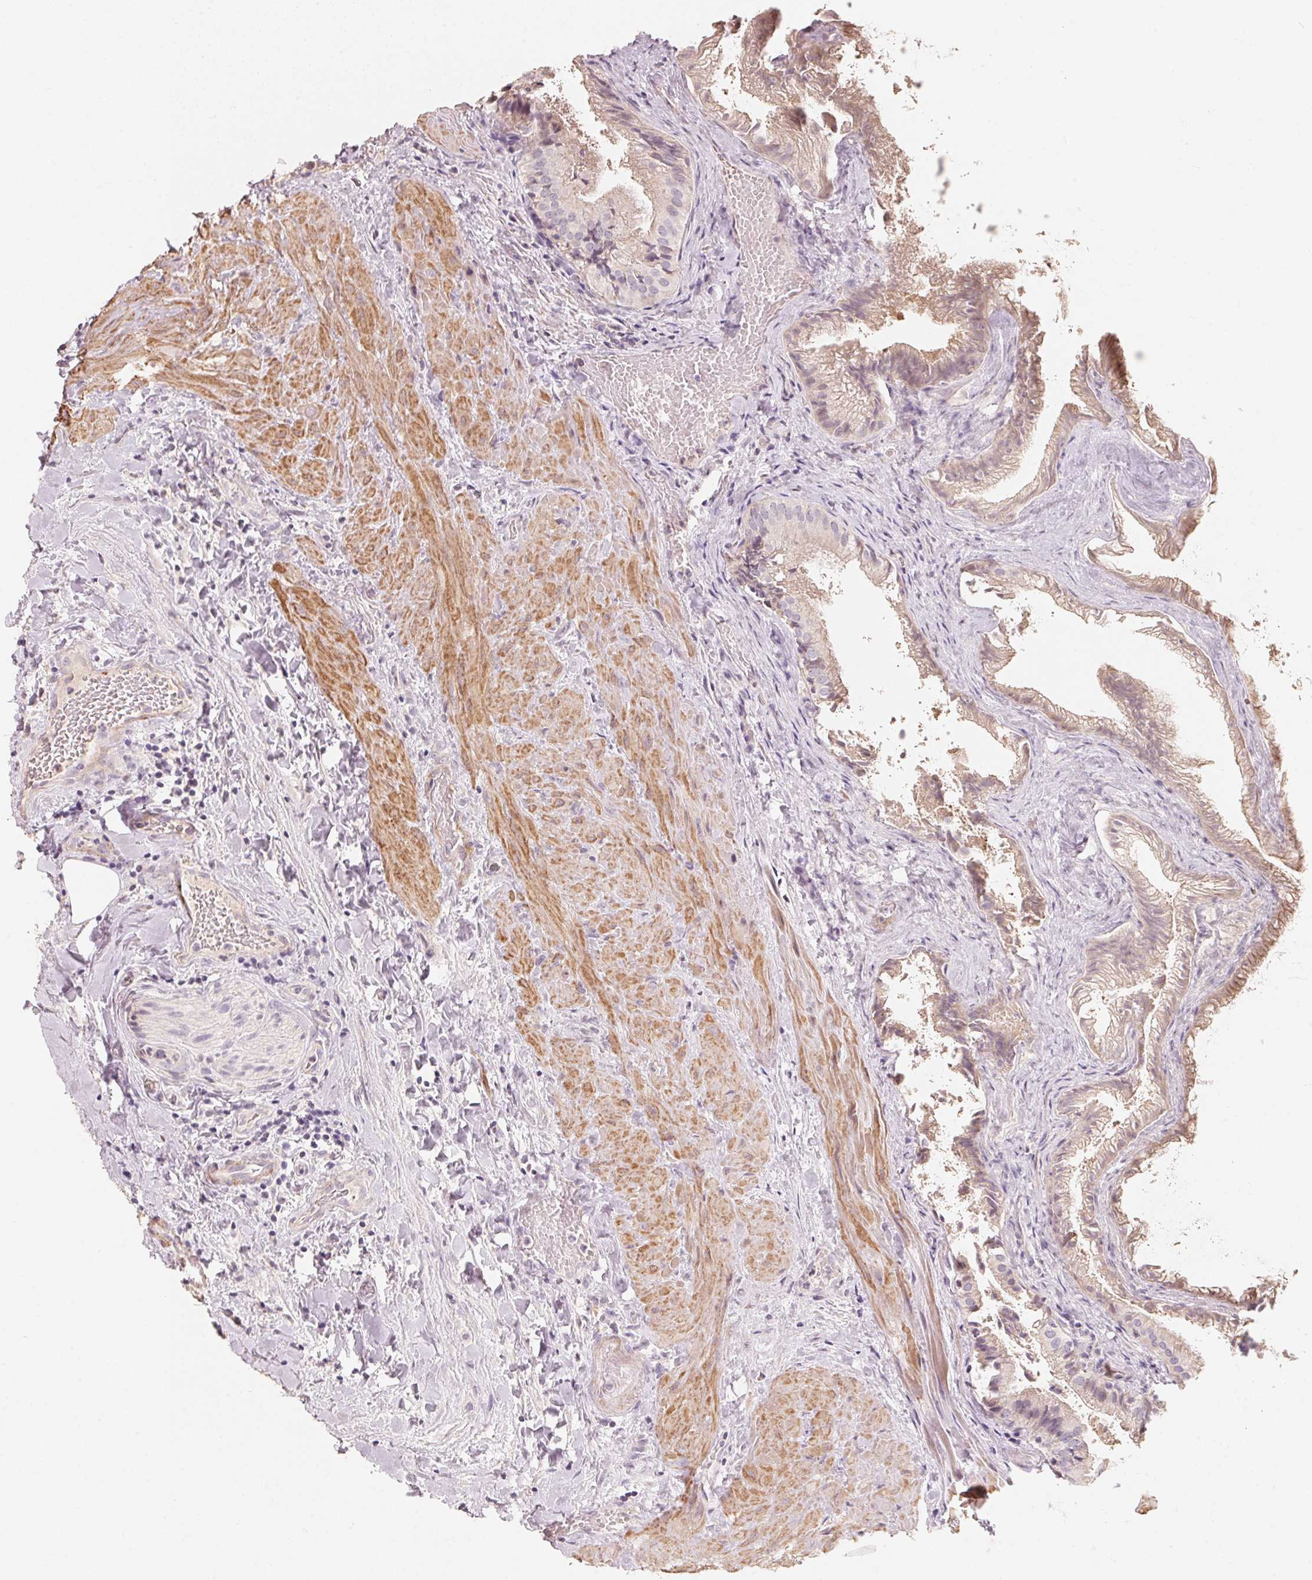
{"staining": {"intensity": "weak", "quantity": "25%-75%", "location": "cytoplasmic/membranous"}, "tissue": "gallbladder", "cell_type": "Glandular cells", "image_type": "normal", "snomed": [{"axis": "morphology", "description": "Normal tissue, NOS"}, {"axis": "topography", "description": "Gallbladder"}], "caption": "Protein expression analysis of benign gallbladder exhibits weak cytoplasmic/membranous expression in approximately 25%-75% of glandular cells.", "gene": "TP53AIP1", "patient": {"sex": "male", "age": 70}}